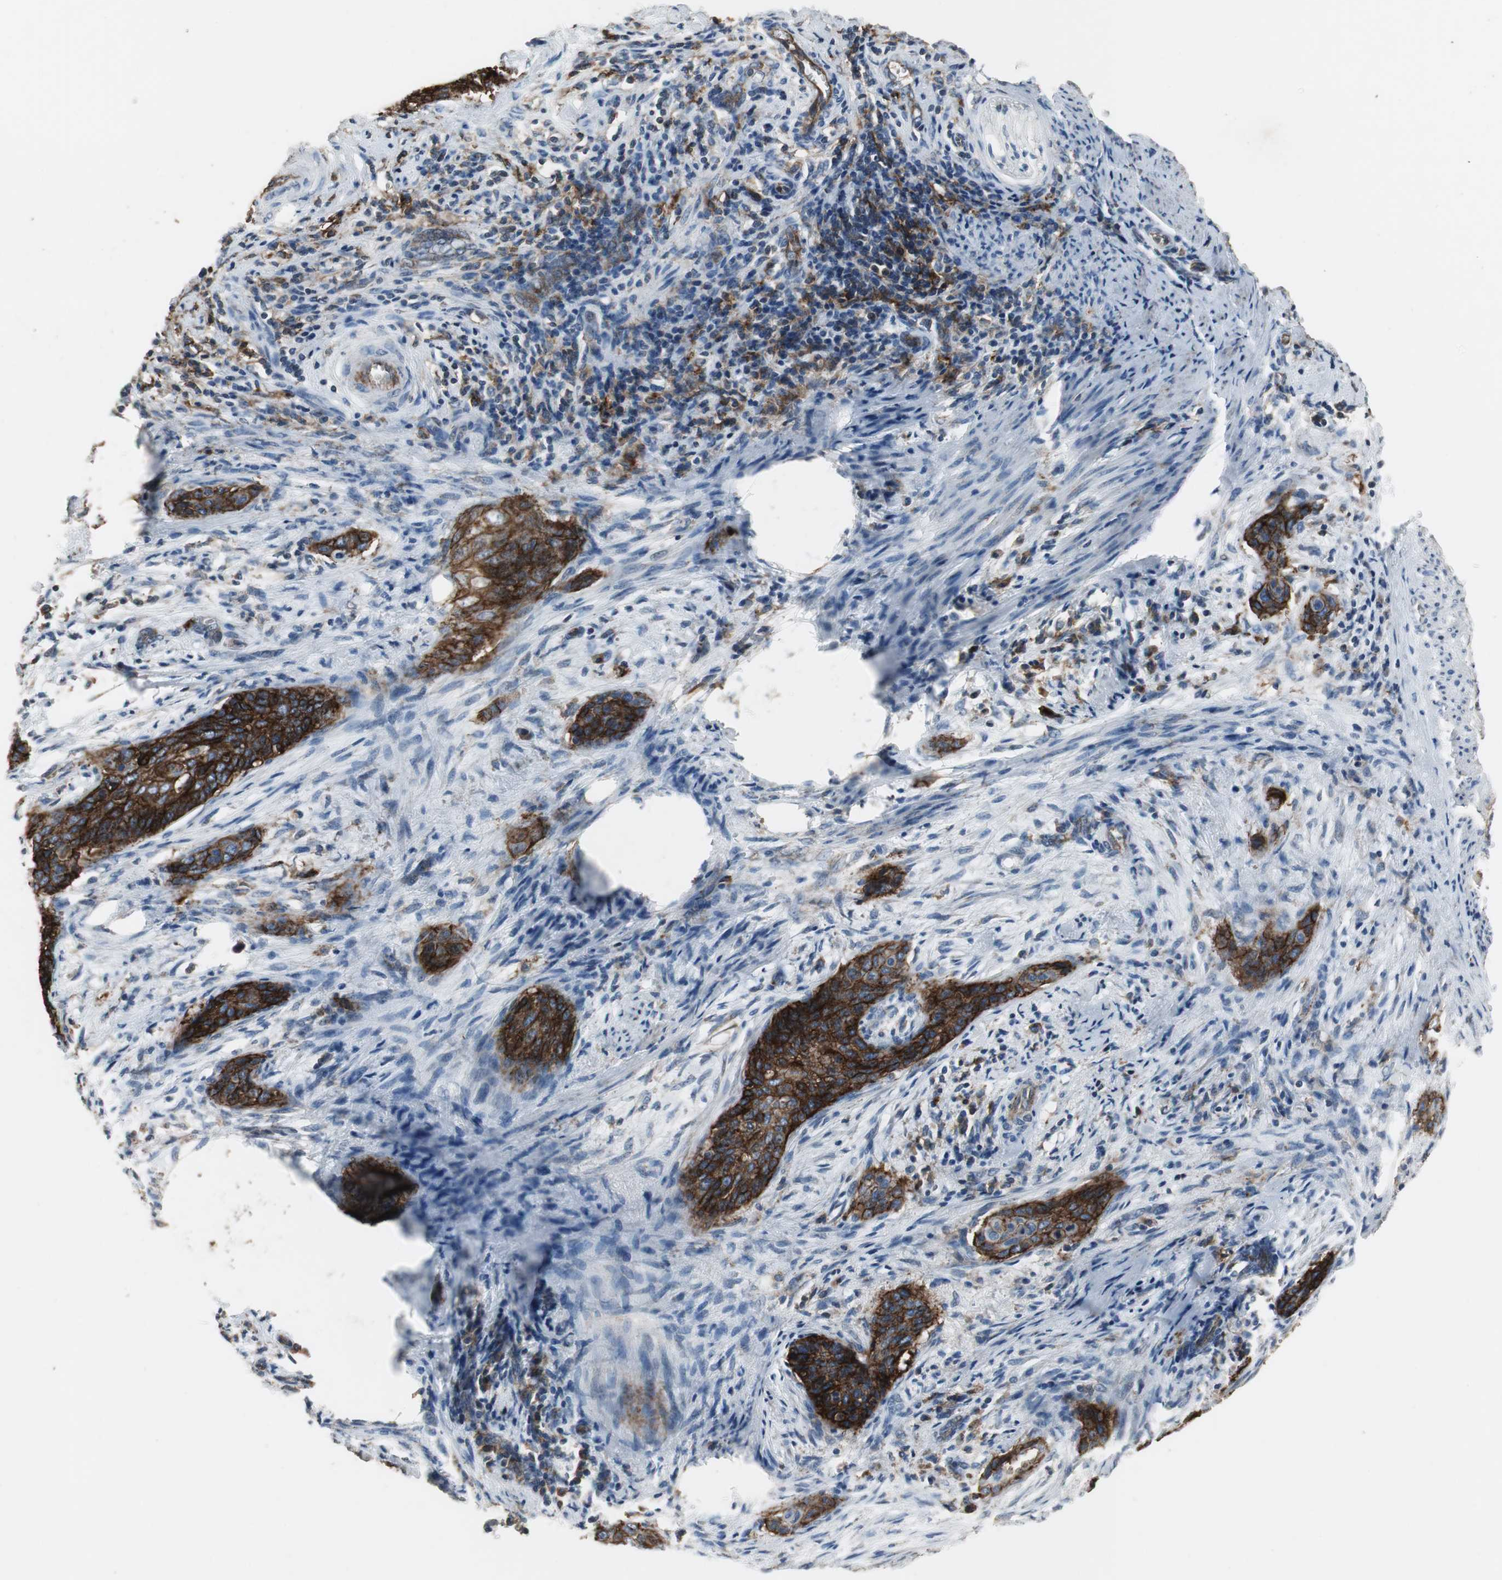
{"staining": {"intensity": "strong", "quantity": ">75%", "location": "cytoplasmic/membranous"}, "tissue": "cervical cancer", "cell_type": "Tumor cells", "image_type": "cancer", "snomed": [{"axis": "morphology", "description": "Squamous cell carcinoma, NOS"}, {"axis": "topography", "description": "Cervix"}], "caption": "The immunohistochemical stain labels strong cytoplasmic/membranous staining in tumor cells of cervical cancer (squamous cell carcinoma) tissue.", "gene": "F11R", "patient": {"sex": "female", "age": 33}}